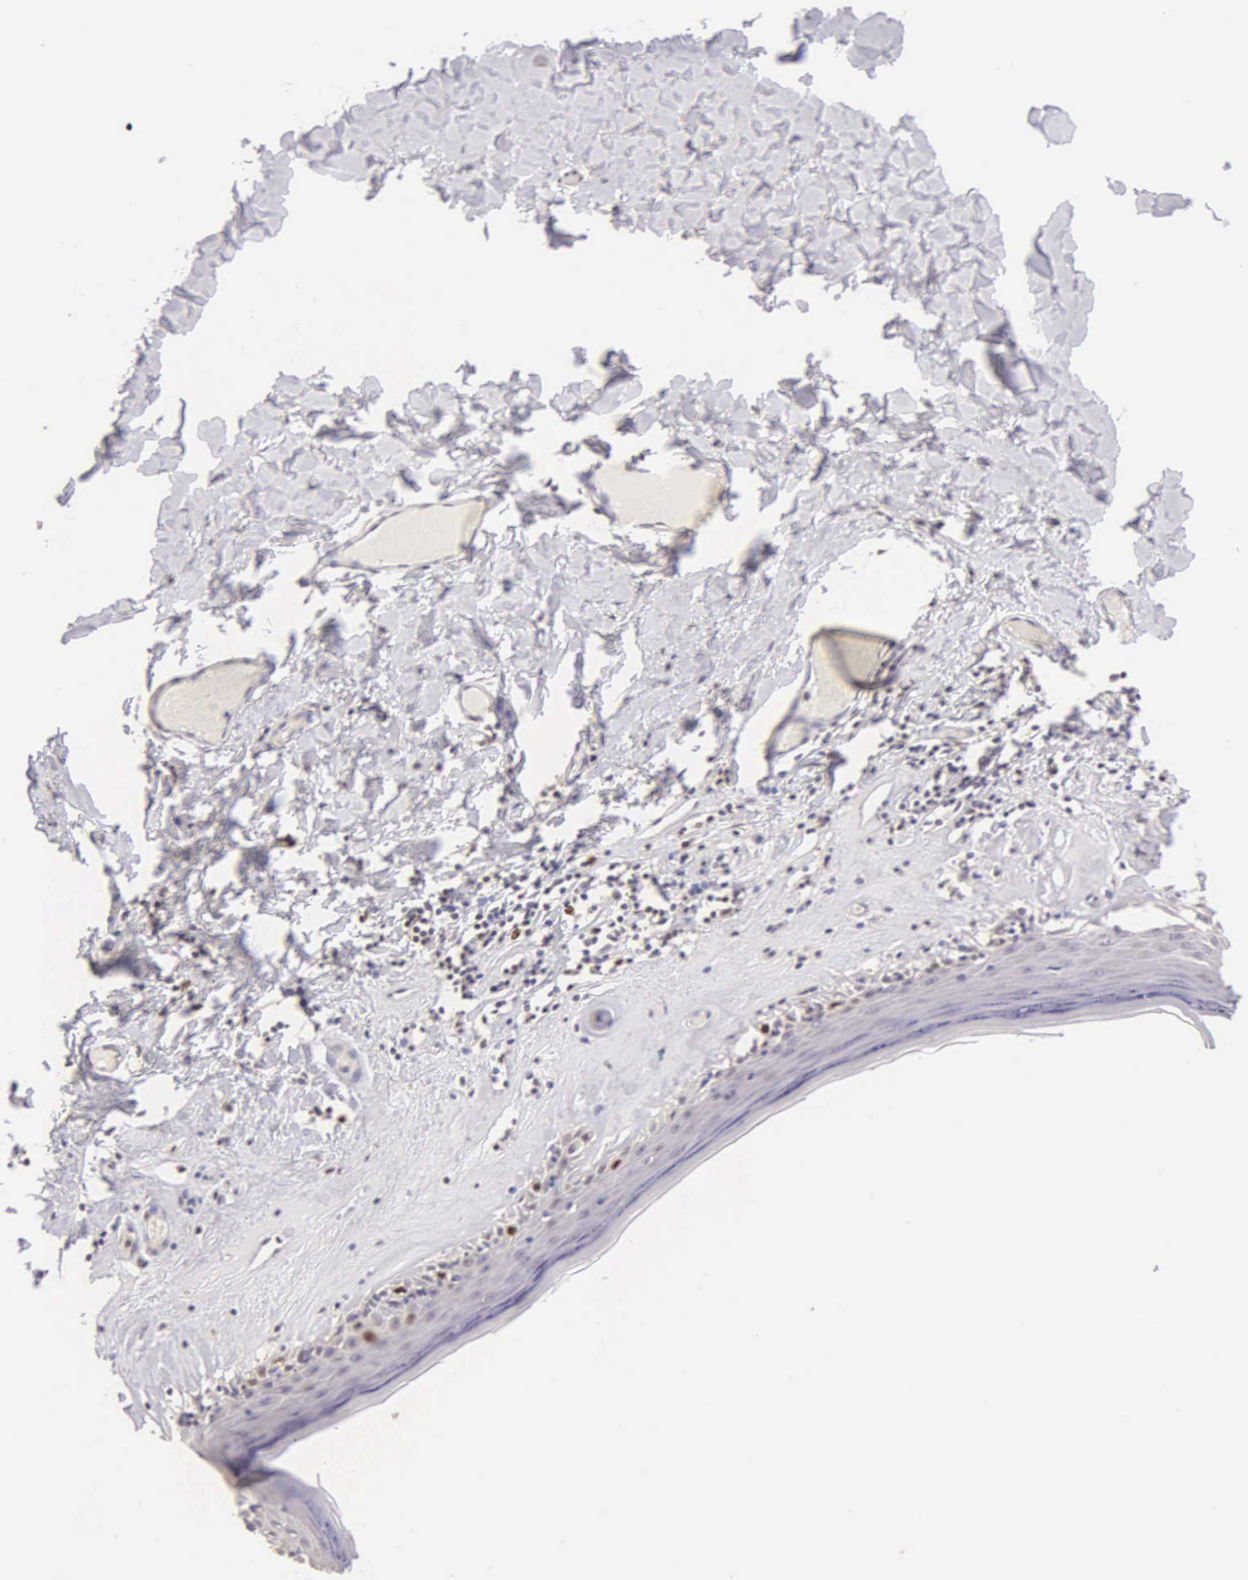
{"staining": {"intensity": "strong", "quantity": "<25%", "location": "nuclear"}, "tissue": "skin", "cell_type": "Epidermal cells", "image_type": "normal", "snomed": [{"axis": "morphology", "description": "Normal tissue, NOS"}, {"axis": "topography", "description": "Vascular tissue"}, {"axis": "topography", "description": "Vulva"}, {"axis": "topography", "description": "Peripheral nerve tissue"}], "caption": "Immunohistochemical staining of normal skin demonstrates strong nuclear protein staining in approximately <25% of epidermal cells.", "gene": "MKI67", "patient": {"sex": "female", "age": 86}}